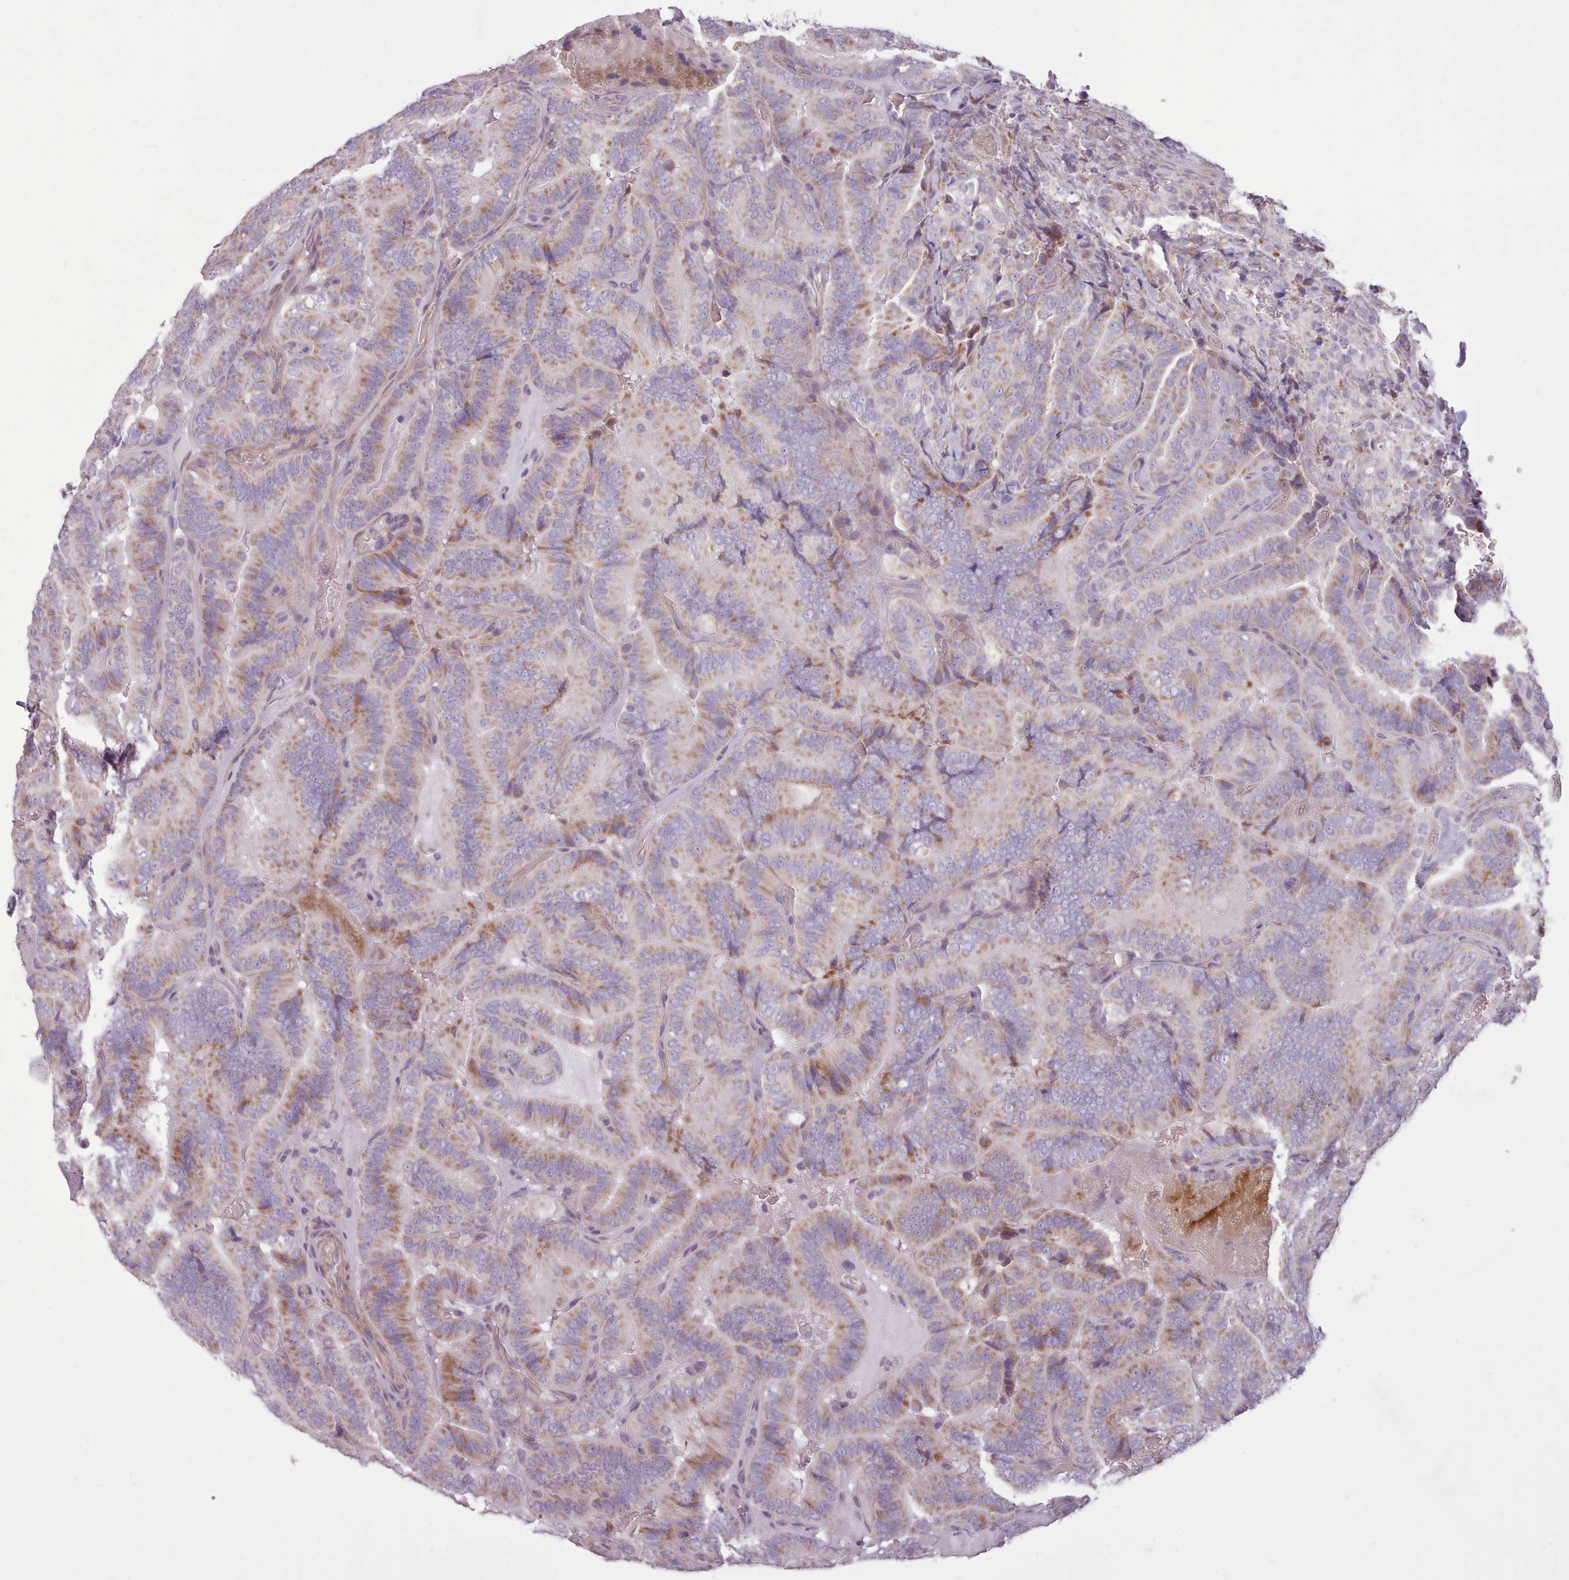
{"staining": {"intensity": "moderate", "quantity": ">75%", "location": "cytoplasmic/membranous"}, "tissue": "thyroid cancer", "cell_type": "Tumor cells", "image_type": "cancer", "snomed": [{"axis": "morphology", "description": "Papillary adenocarcinoma, NOS"}, {"axis": "topography", "description": "Thyroid gland"}], "caption": "Tumor cells demonstrate medium levels of moderate cytoplasmic/membranous expression in approximately >75% of cells in thyroid papillary adenocarcinoma.", "gene": "AVL9", "patient": {"sex": "male", "age": 61}}